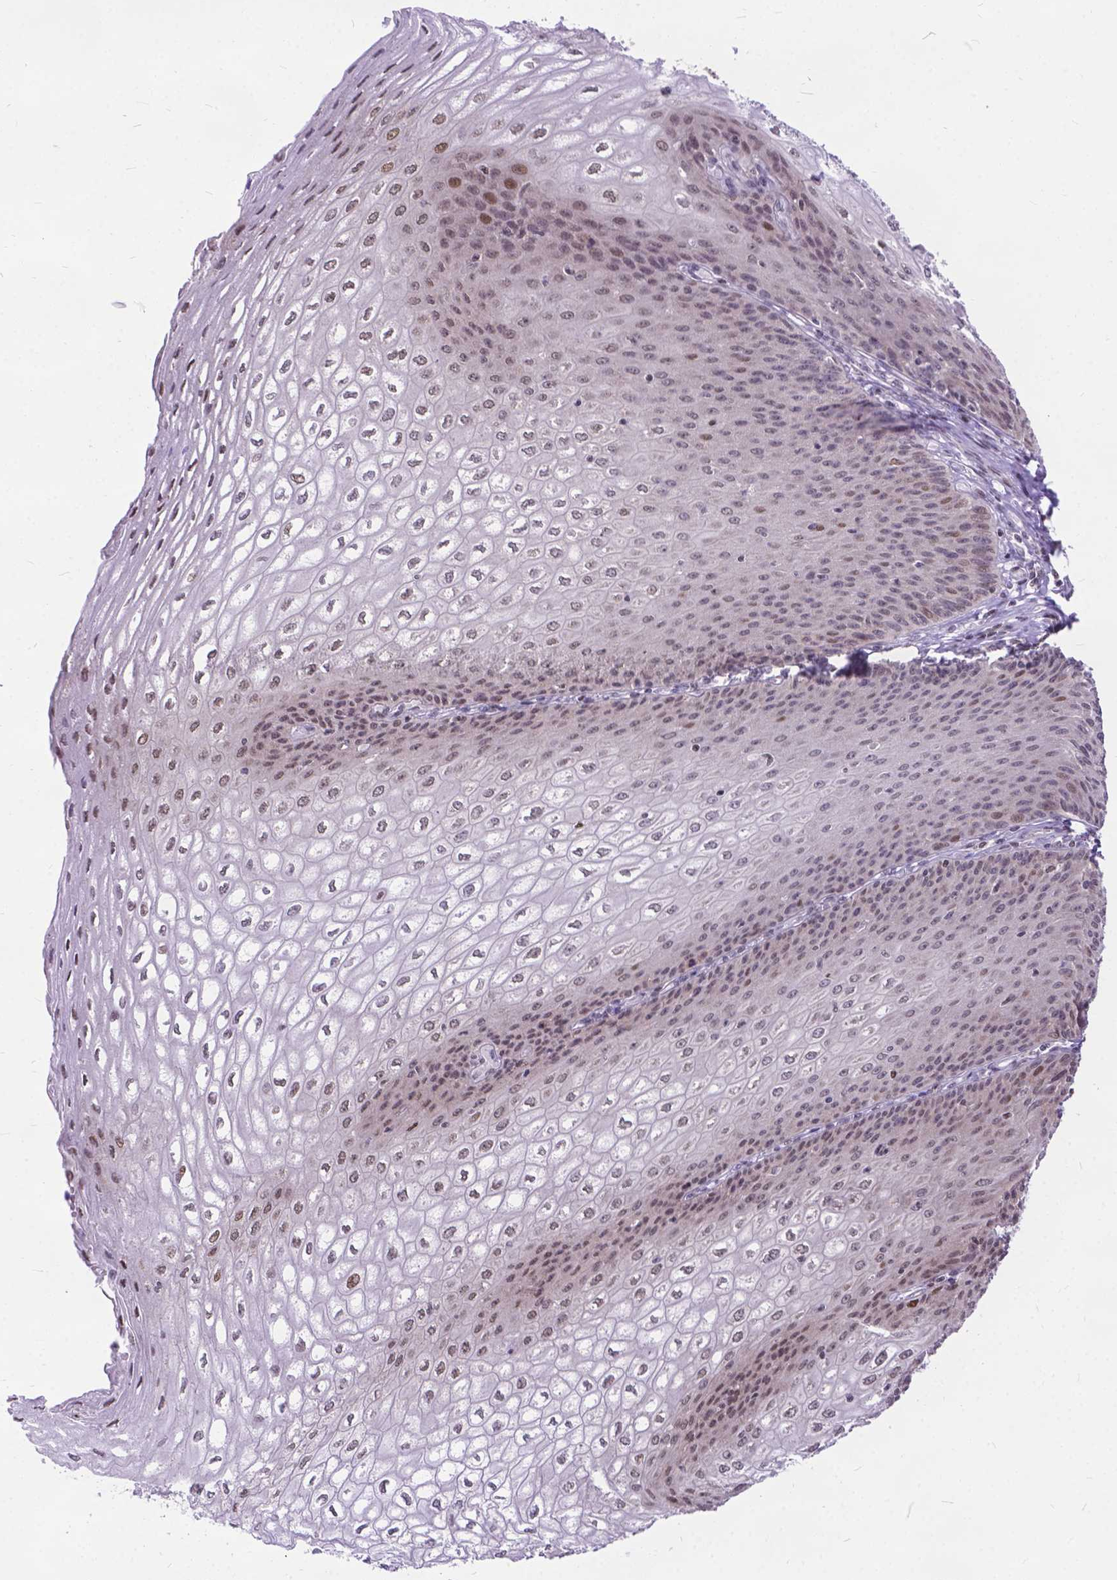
{"staining": {"intensity": "weak", "quantity": "25%-75%", "location": "nuclear"}, "tissue": "esophagus", "cell_type": "Squamous epithelial cells", "image_type": "normal", "snomed": [{"axis": "morphology", "description": "Normal tissue, NOS"}, {"axis": "topography", "description": "Esophagus"}], "caption": "Immunohistochemistry staining of normal esophagus, which shows low levels of weak nuclear staining in about 25%-75% of squamous epithelial cells indicating weak nuclear protein expression. The staining was performed using DAB (3,3'-diaminobenzidine) (brown) for protein detection and nuclei were counterstained in hematoxylin (blue).", "gene": "FAM124B", "patient": {"sex": "male", "age": 58}}